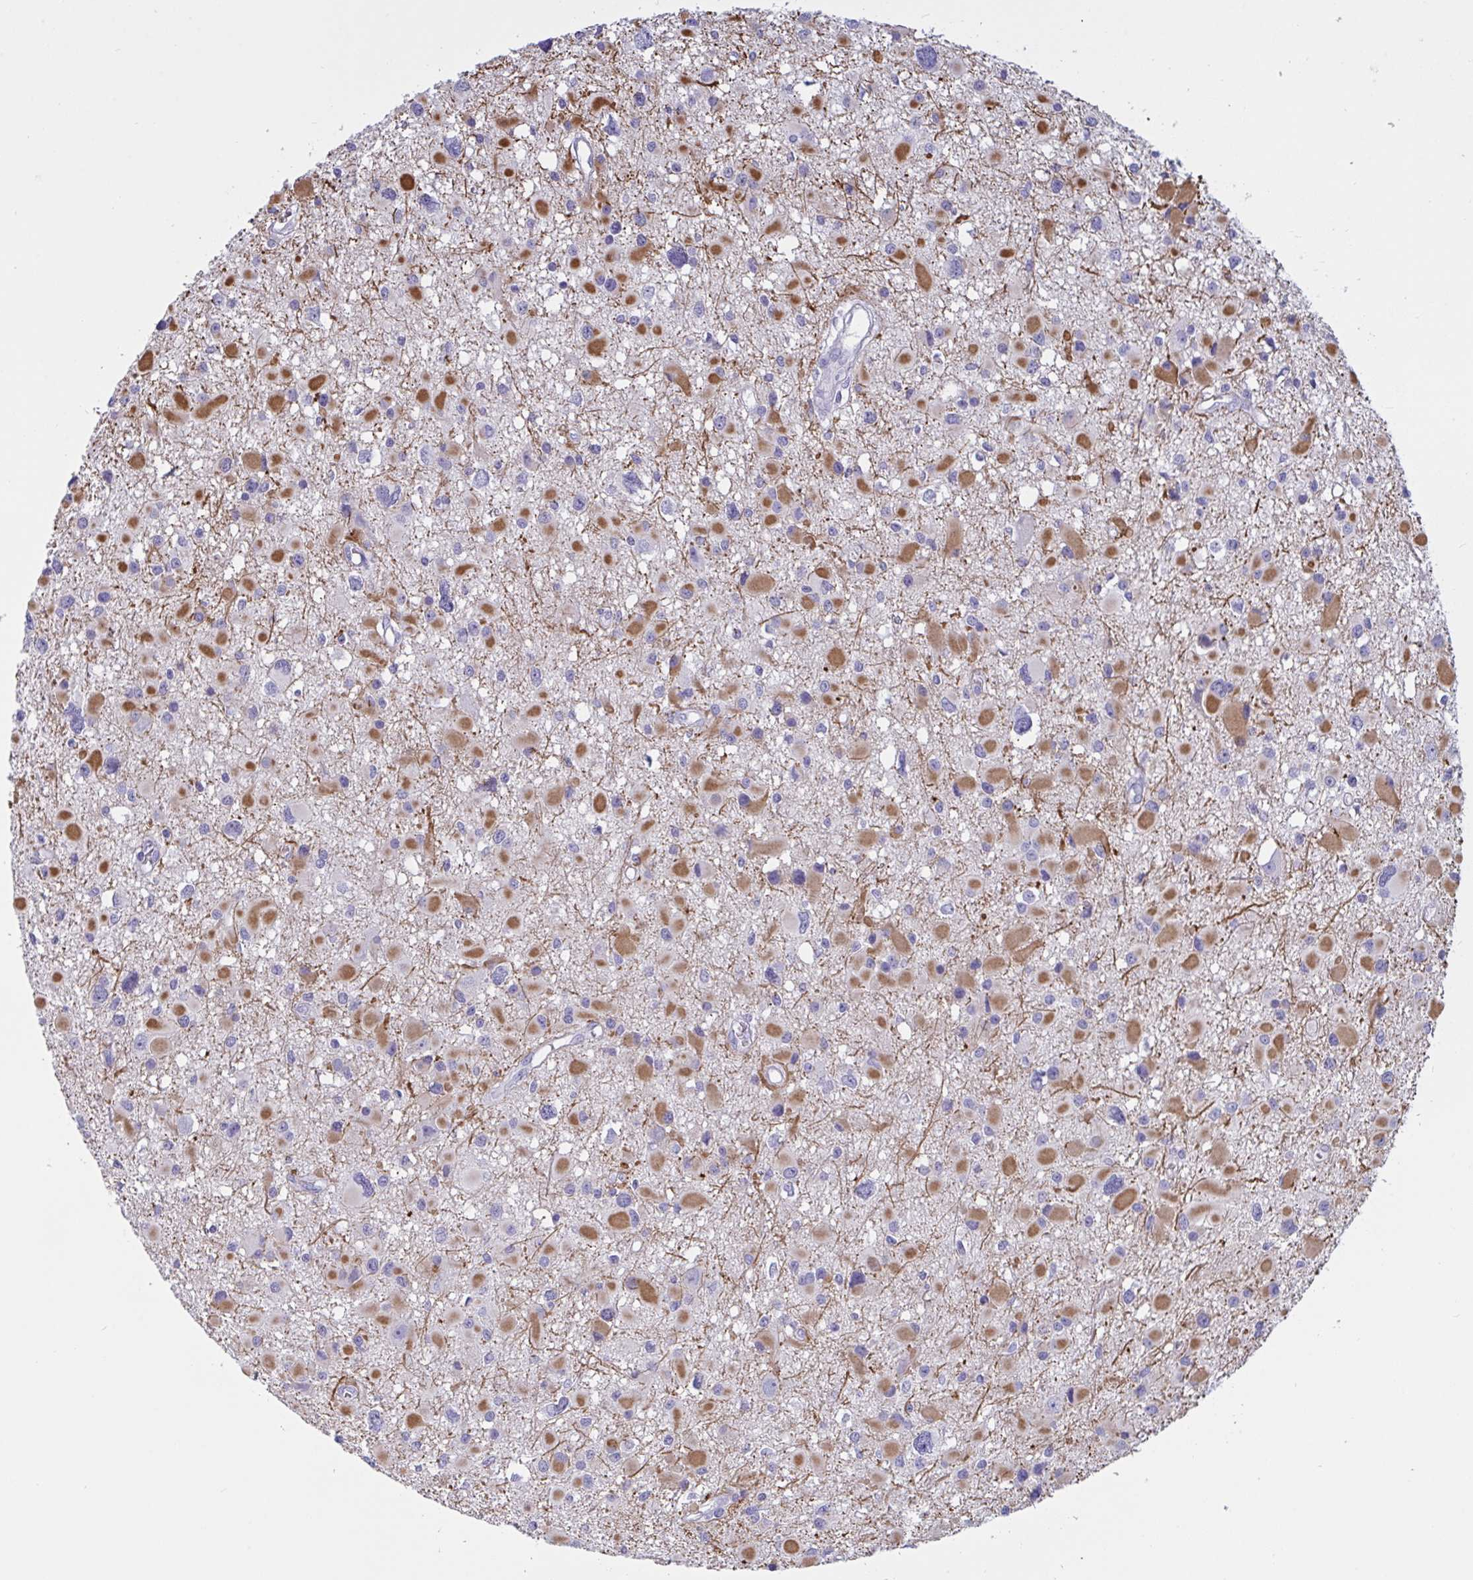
{"staining": {"intensity": "negative", "quantity": "none", "location": "none"}, "tissue": "glioma", "cell_type": "Tumor cells", "image_type": "cancer", "snomed": [{"axis": "morphology", "description": "Glioma, malignant, High grade"}, {"axis": "topography", "description": "Brain"}], "caption": "Immunohistochemical staining of malignant high-grade glioma exhibits no significant positivity in tumor cells.", "gene": "OXLD1", "patient": {"sex": "male", "age": 54}}